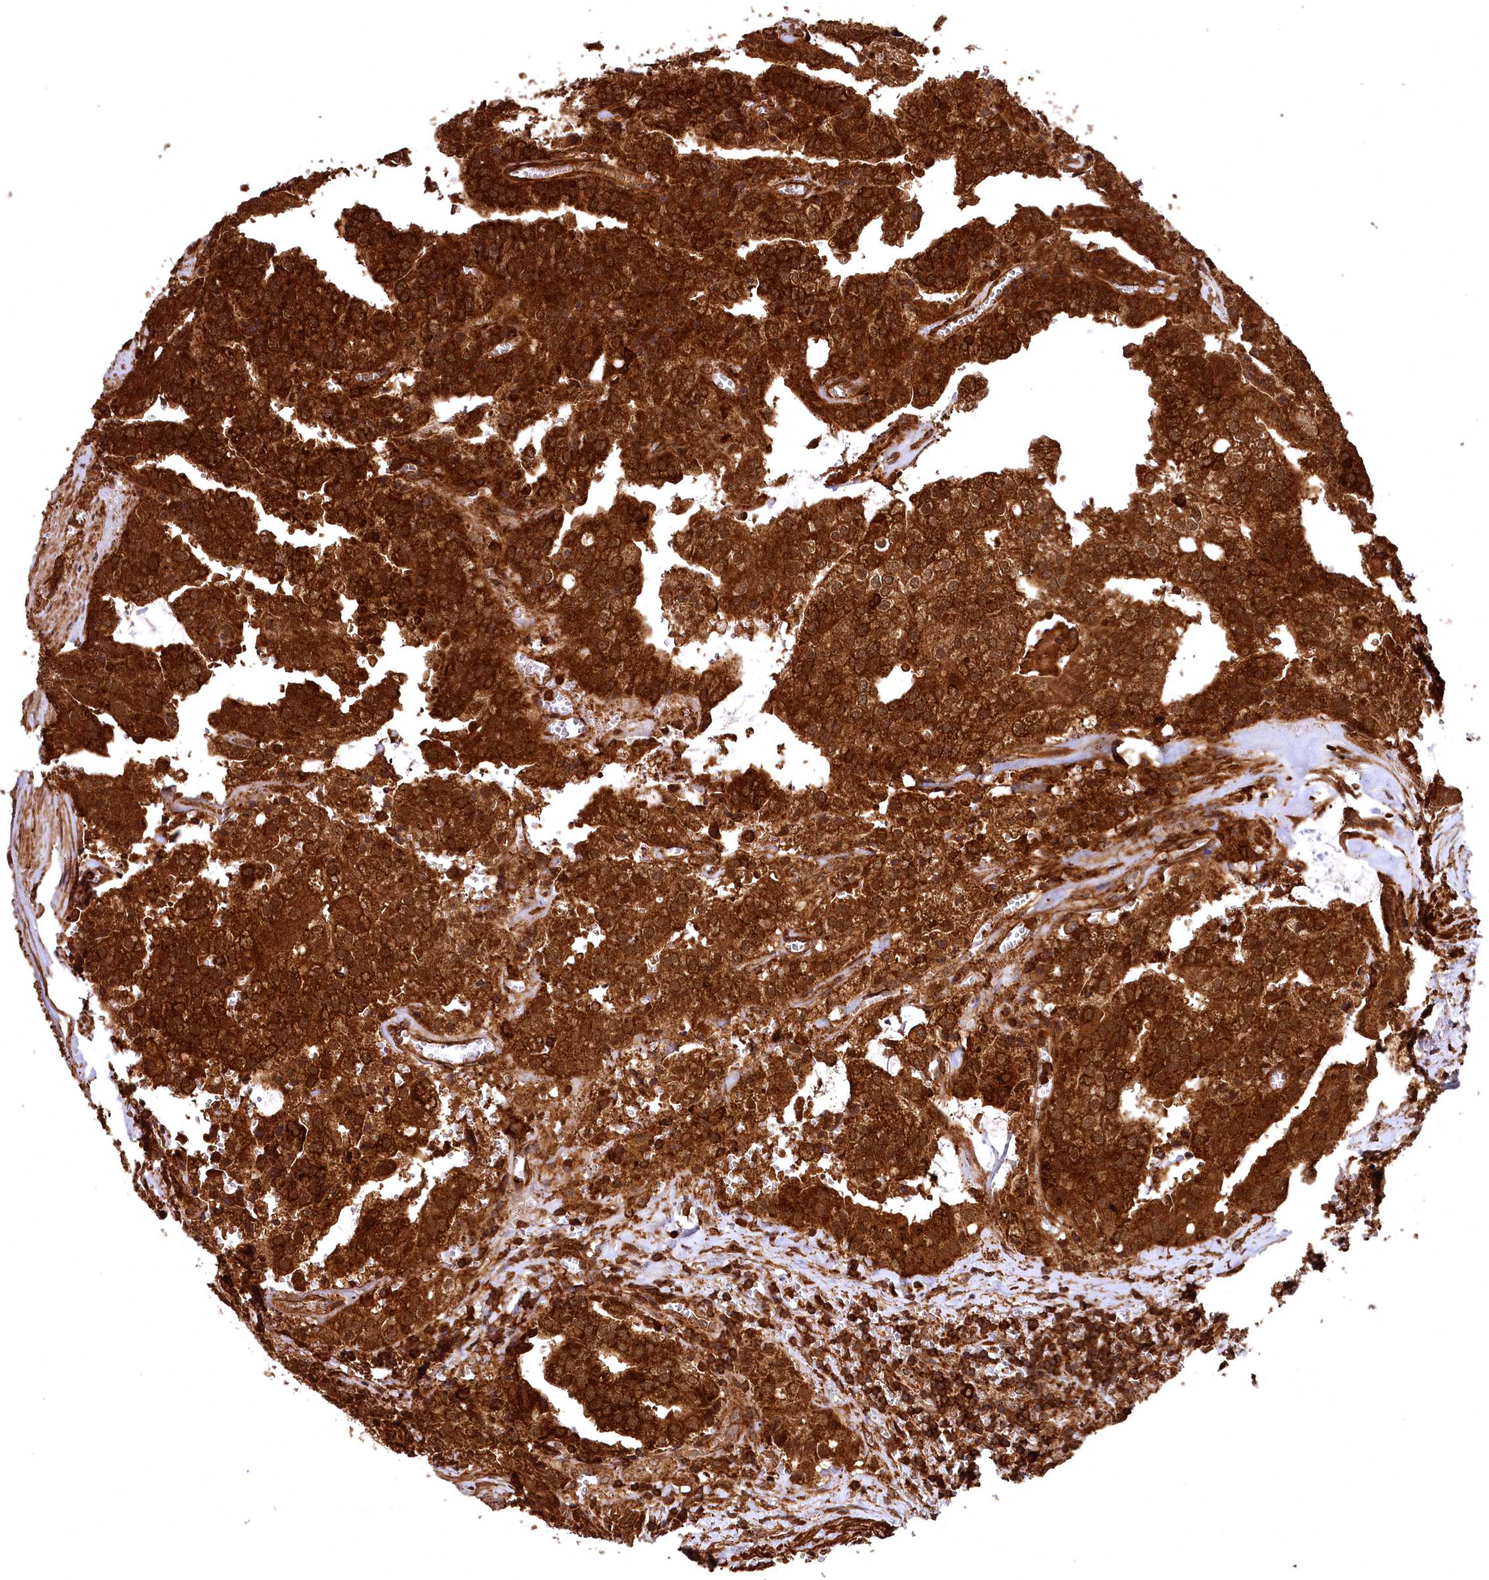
{"staining": {"intensity": "strong", "quantity": ">75%", "location": "cytoplasmic/membranous"}, "tissue": "prostate cancer", "cell_type": "Tumor cells", "image_type": "cancer", "snomed": [{"axis": "morphology", "description": "Adenocarcinoma, High grade"}, {"axis": "topography", "description": "Prostate"}], "caption": "Immunohistochemistry of prostate high-grade adenocarcinoma exhibits high levels of strong cytoplasmic/membranous expression in approximately >75% of tumor cells. (Brightfield microscopy of DAB IHC at high magnification).", "gene": "STUB1", "patient": {"sex": "male", "age": 68}}